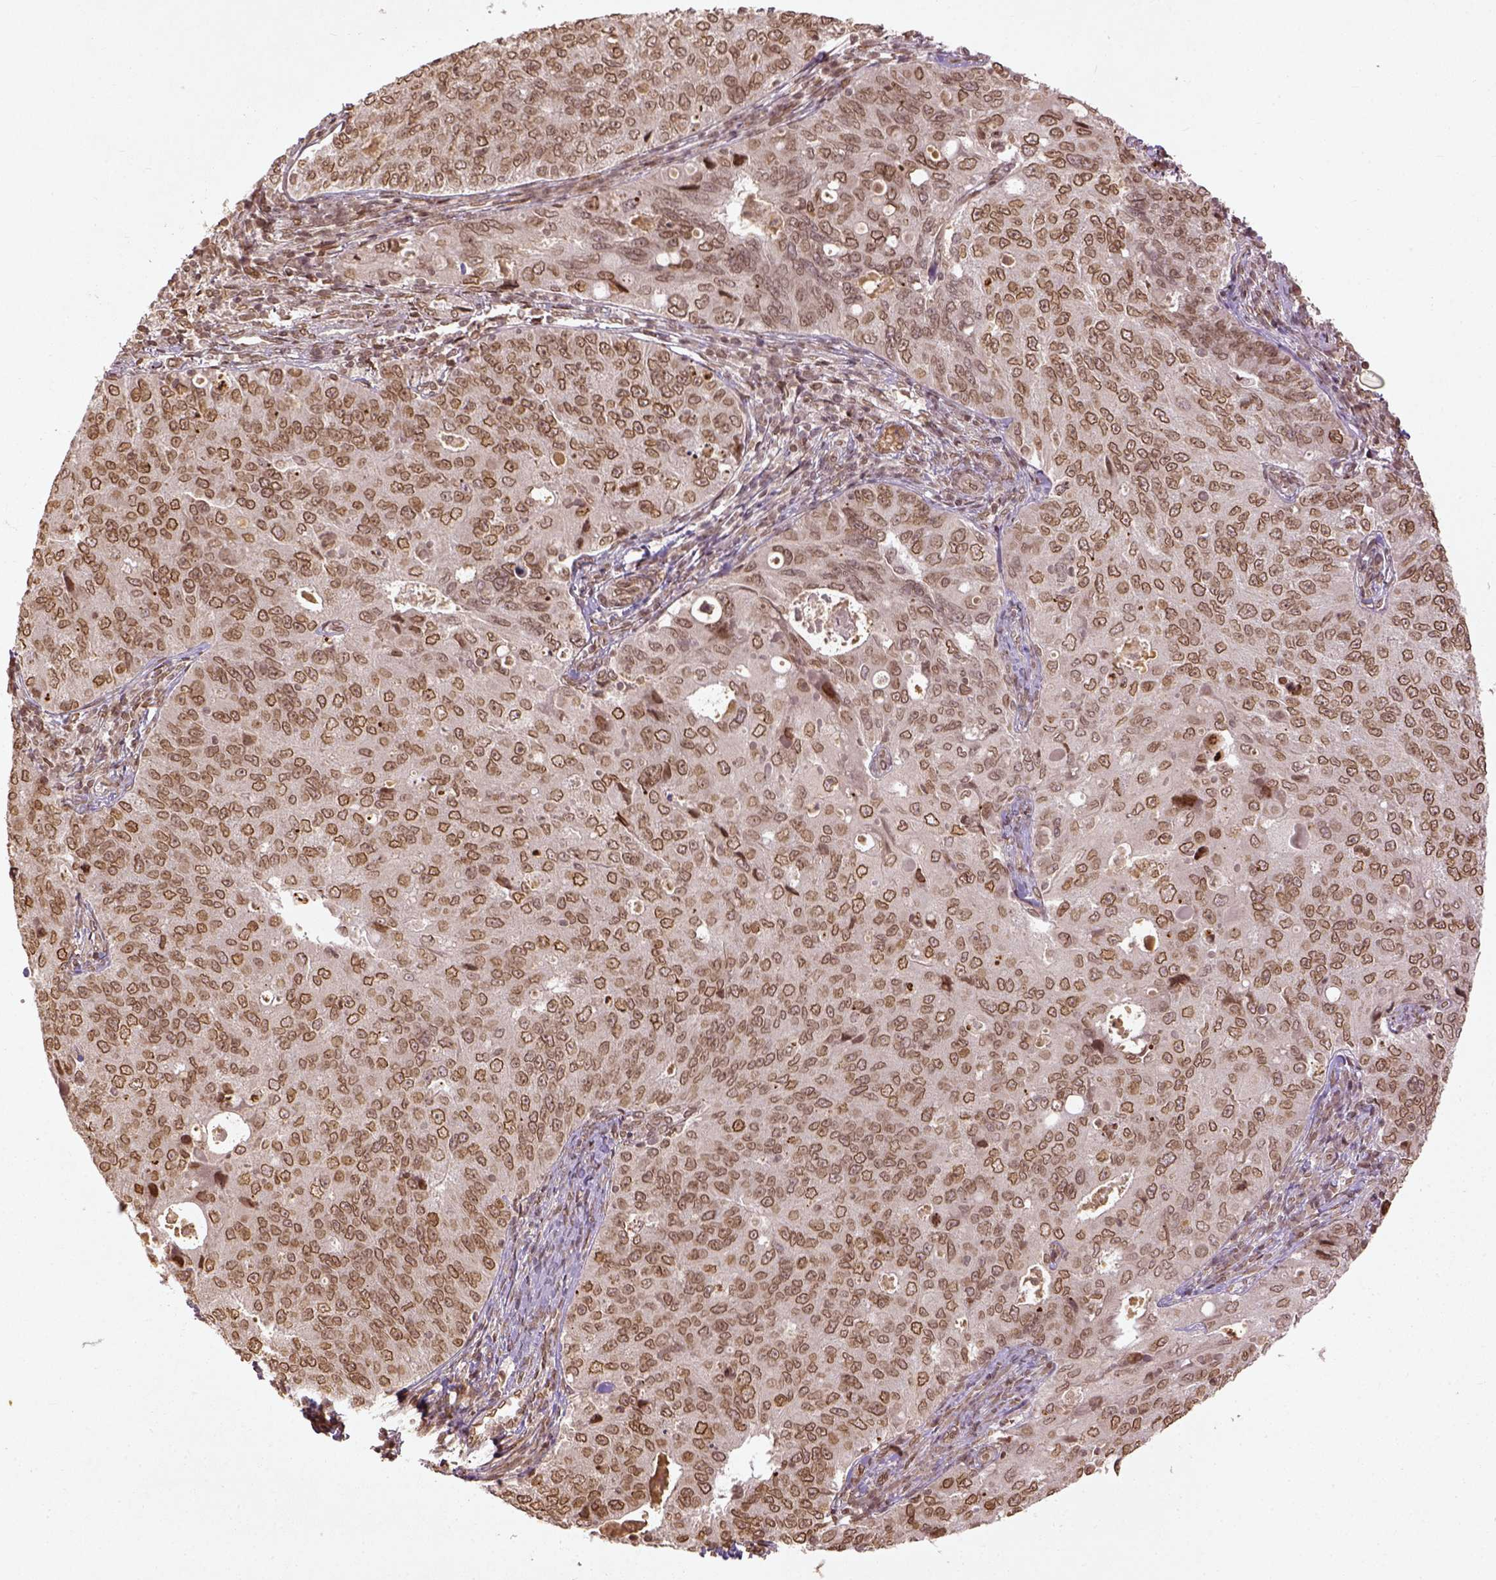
{"staining": {"intensity": "moderate", "quantity": ">75%", "location": "nuclear"}, "tissue": "endometrial cancer", "cell_type": "Tumor cells", "image_type": "cancer", "snomed": [{"axis": "morphology", "description": "Adenocarcinoma, NOS"}, {"axis": "topography", "description": "Endometrium"}], "caption": "Tumor cells exhibit moderate nuclear positivity in about >75% of cells in endometrial cancer.", "gene": "BANF1", "patient": {"sex": "female", "age": 43}}